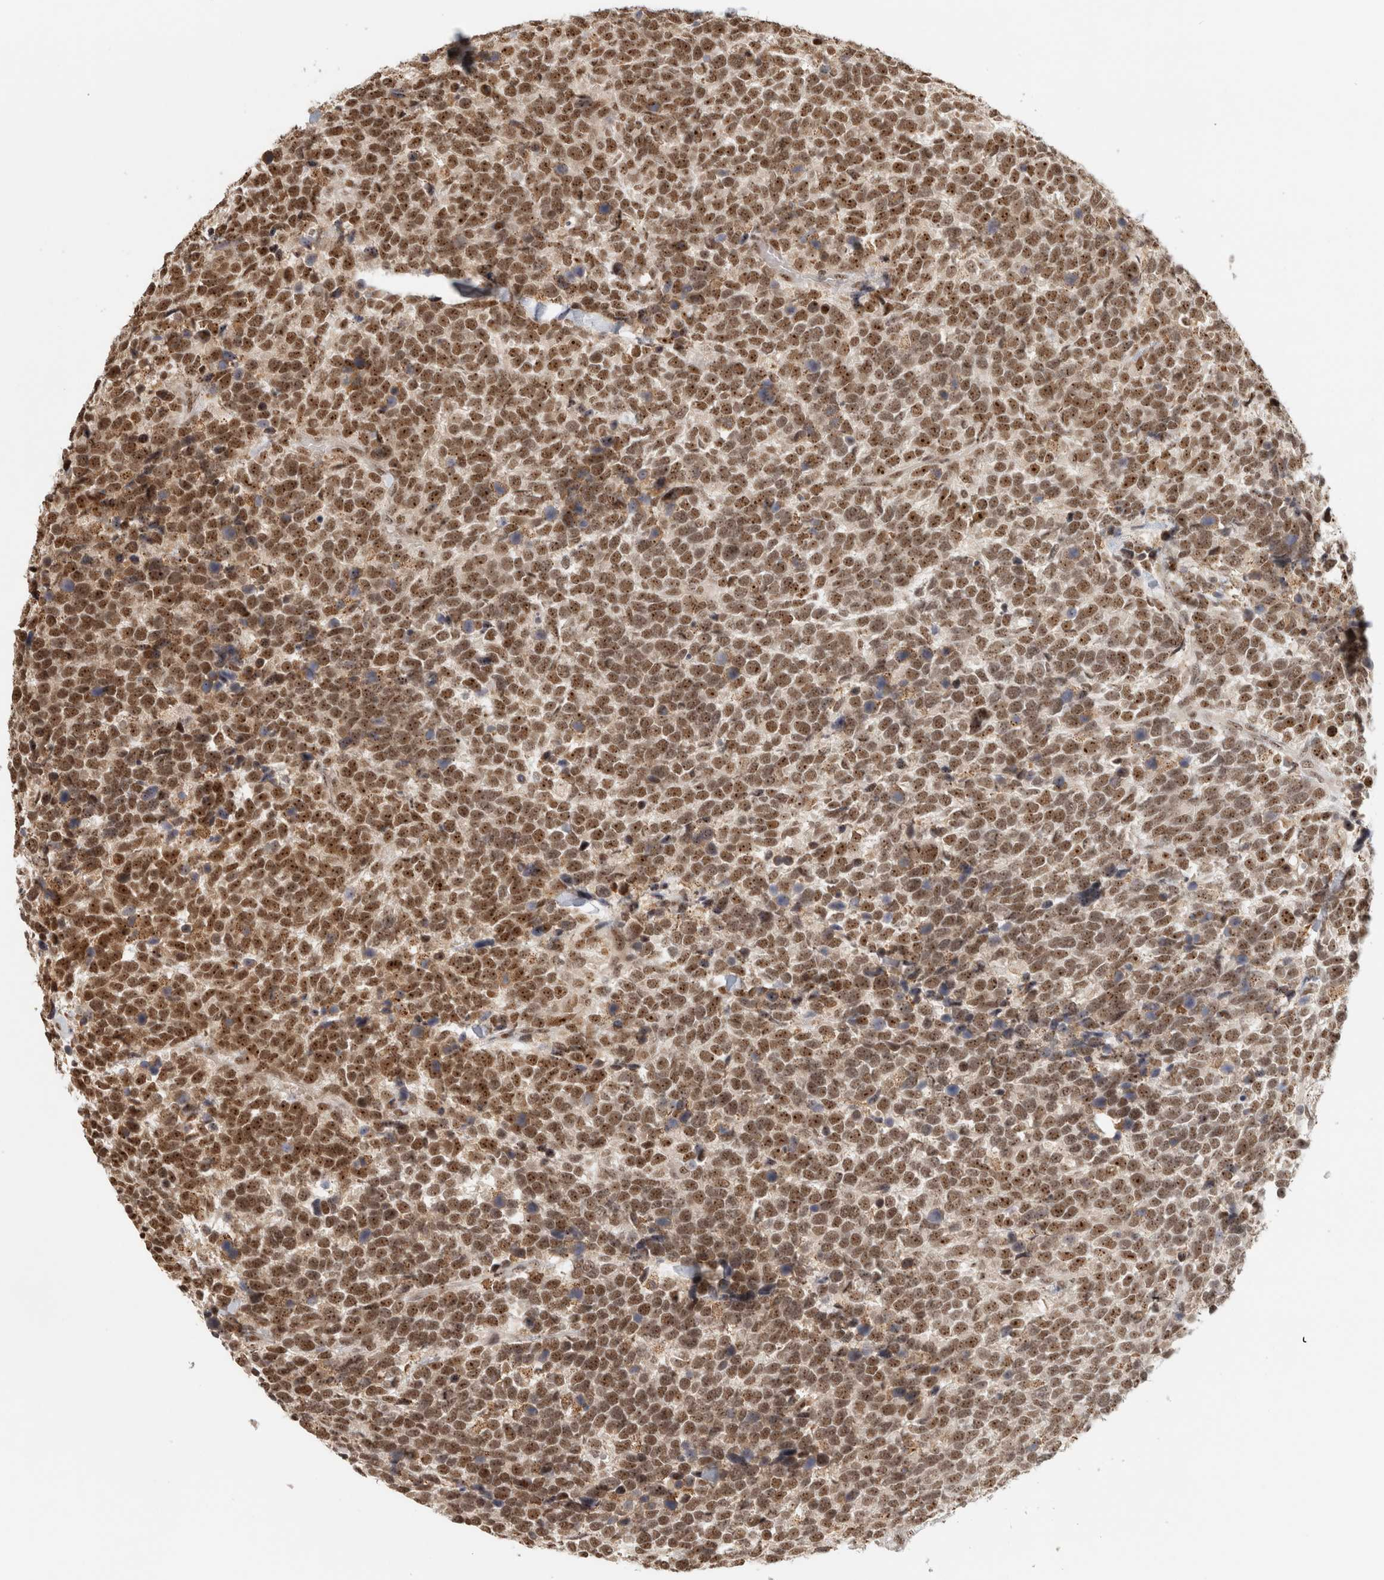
{"staining": {"intensity": "moderate", "quantity": ">75%", "location": "nuclear"}, "tissue": "urothelial cancer", "cell_type": "Tumor cells", "image_type": "cancer", "snomed": [{"axis": "morphology", "description": "Urothelial carcinoma, High grade"}, {"axis": "topography", "description": "Urinary bladder"}], "caption": "Immunohistochemical staining of human urothelial cancer displays moderate nuclear protein staining in about >75% of tumor cells.", "gene": "EBNA1BP2", "patient": {"sex": "female", "age": 82}}